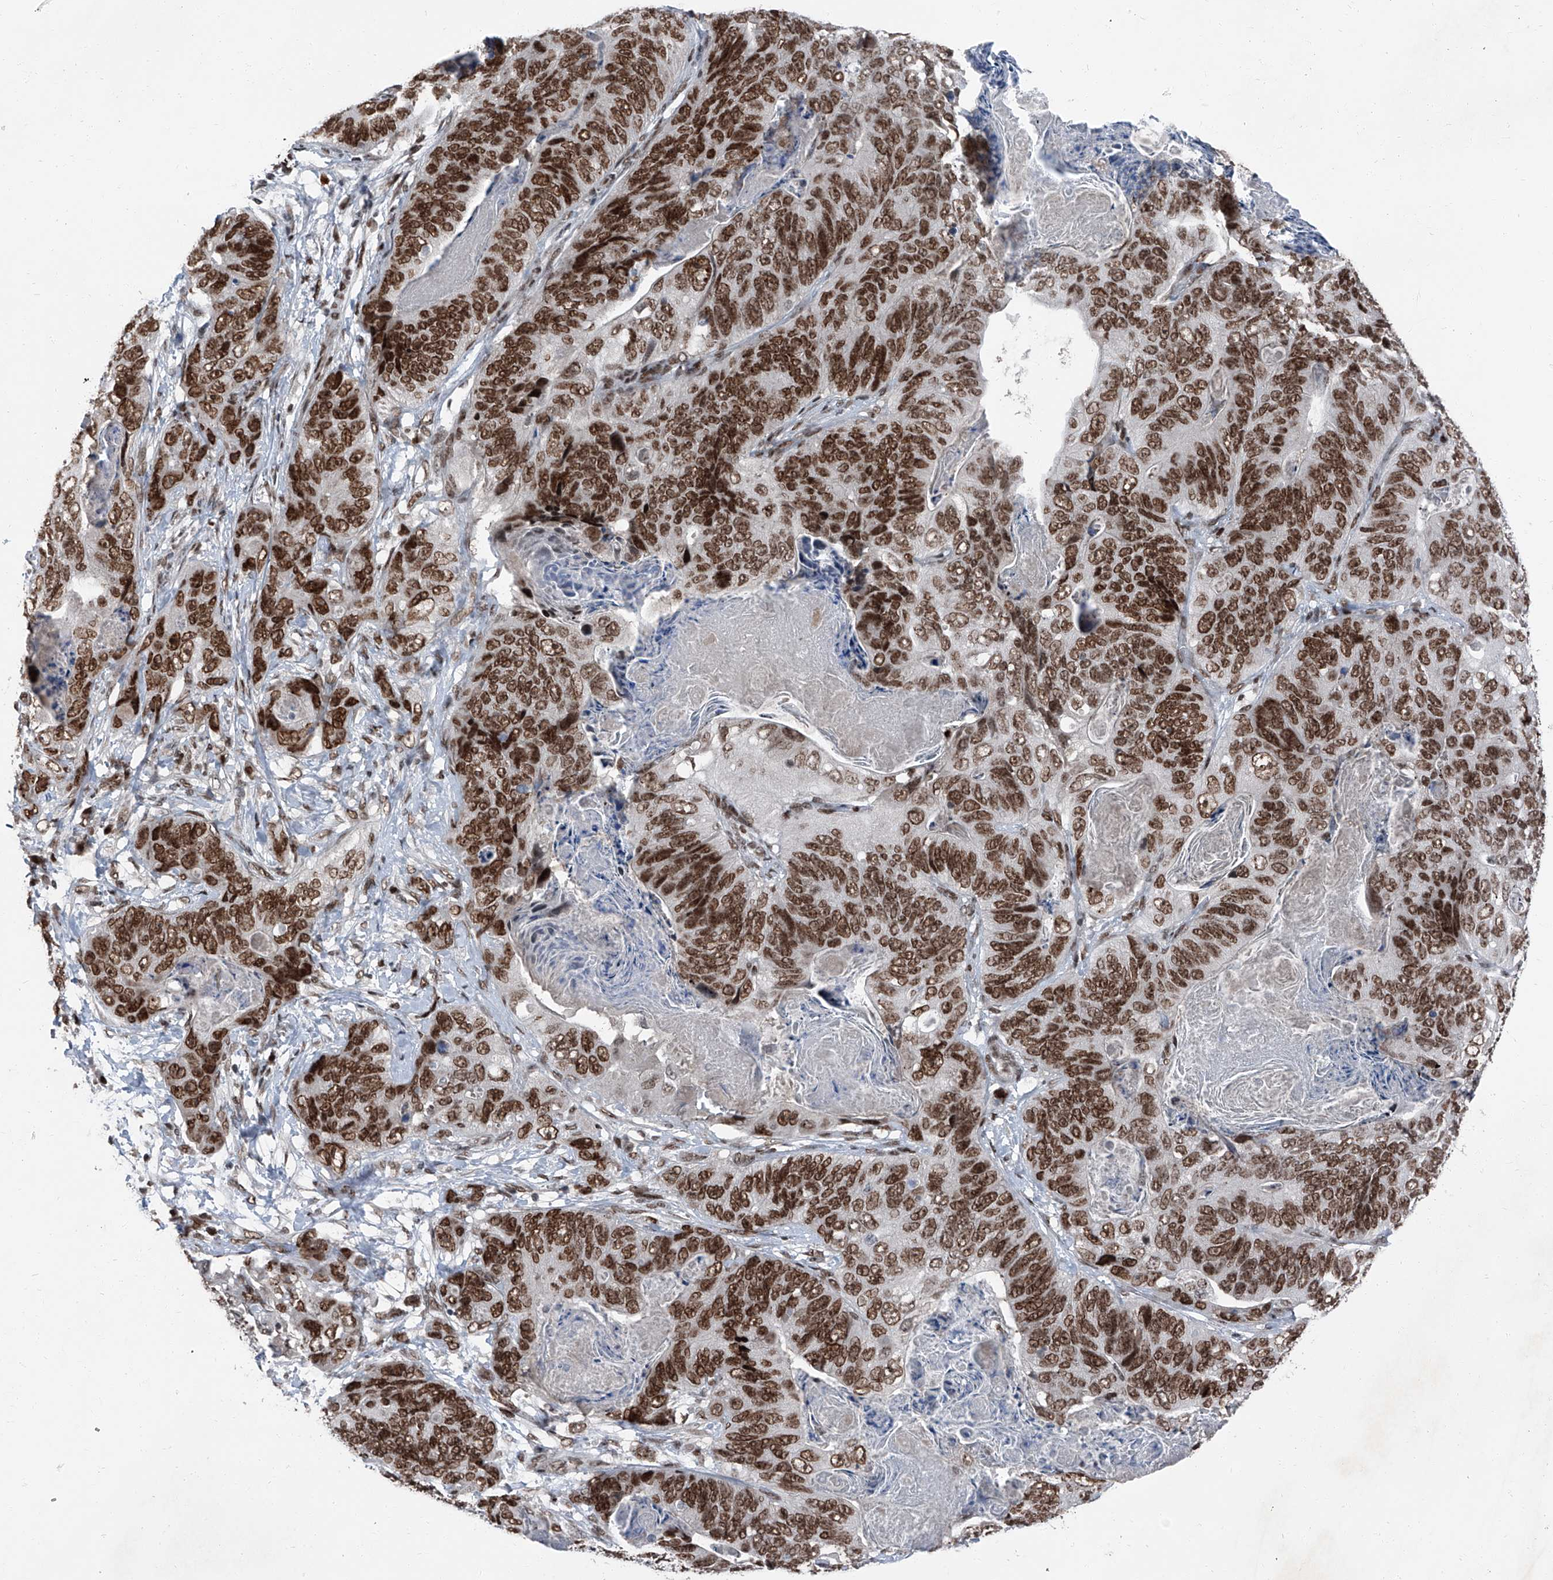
{"staining": {"intensity": "strong", "quantity": ">75%", "location": "nuclear"}, "tissue": "stomach cancer", "cell_type": "Tumor cells", "image_type": "cancer", "snomed": [{"axis": "morphology", "description": "Normal tissue, NOS"}, {"axis": "morphology", "description": "Adenocarcinoma, NOS"}, {"axis": "topography", "description": "Stomach"}], "caption": "Tumor cells reveal high levels of strong nuclear positivity in approximately >75% of cells in human stomach cancer (adenocarcinoma). (brown staining indicates protein expression, while blue staining denotes nuclei).", "gene": "BMI1", "patient": {"sex": "female", "age": 89}}